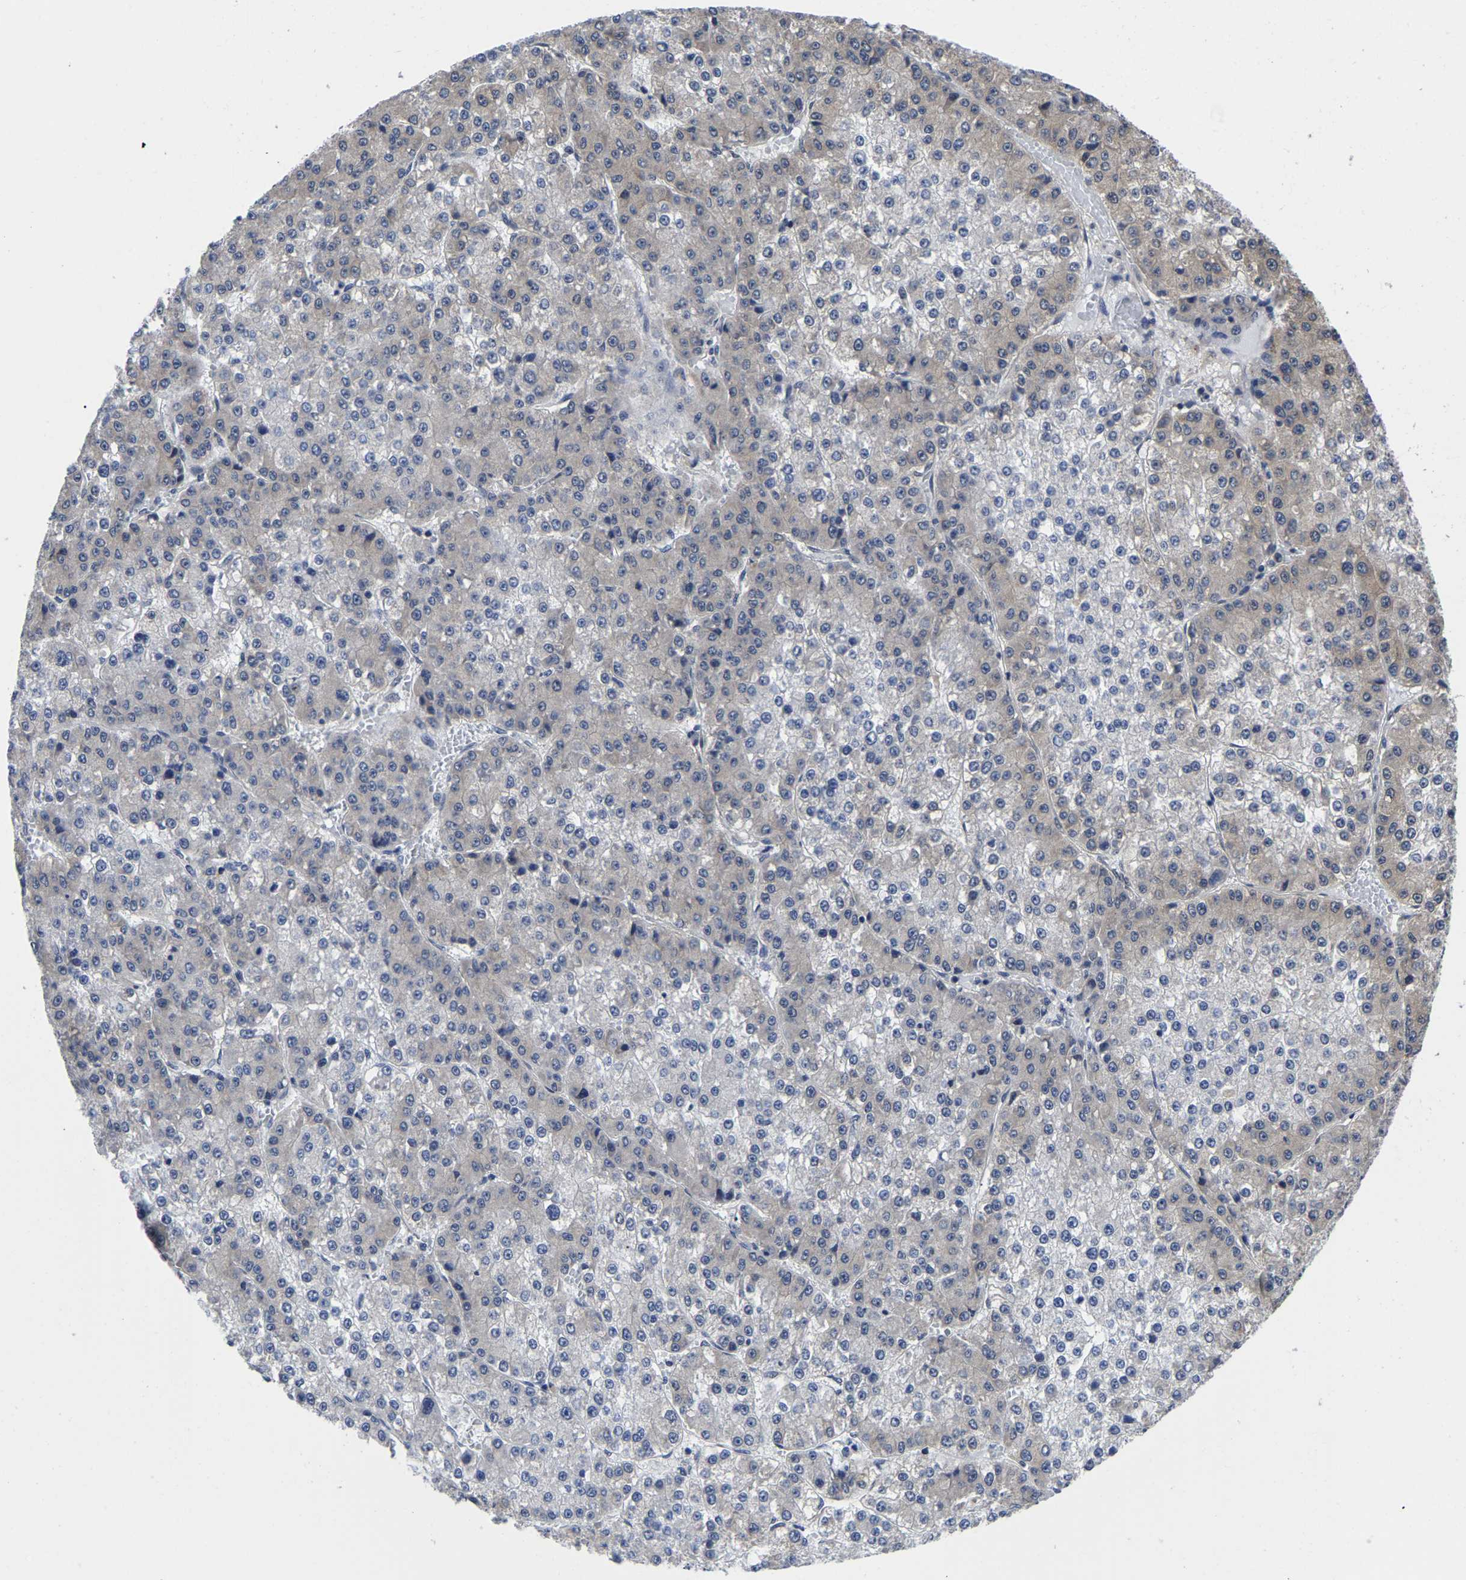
{"staining": {"intensity": "weak", "quantity": "<25%", "location": "cytoplasmic/membranous"}, "tissue": "liver cancer", "cell_type": "Tumor cells", "image_type": "cancer", "snomed": [{"axis": "morphology", "description": "Carcinoma, Hepatocellular, NOS"}, {"axis": "topography", "description": "Liver"}], "caption": "This histopathology image is of liver cancer (hepatocellular carcinoma) stained with IHC to label a protein in brown with the nuclei are counter-stained blue. There is no positivity in tumor cells.", "gene": "MCOLN2", "patient": {"sex": "female", "age": 73}}